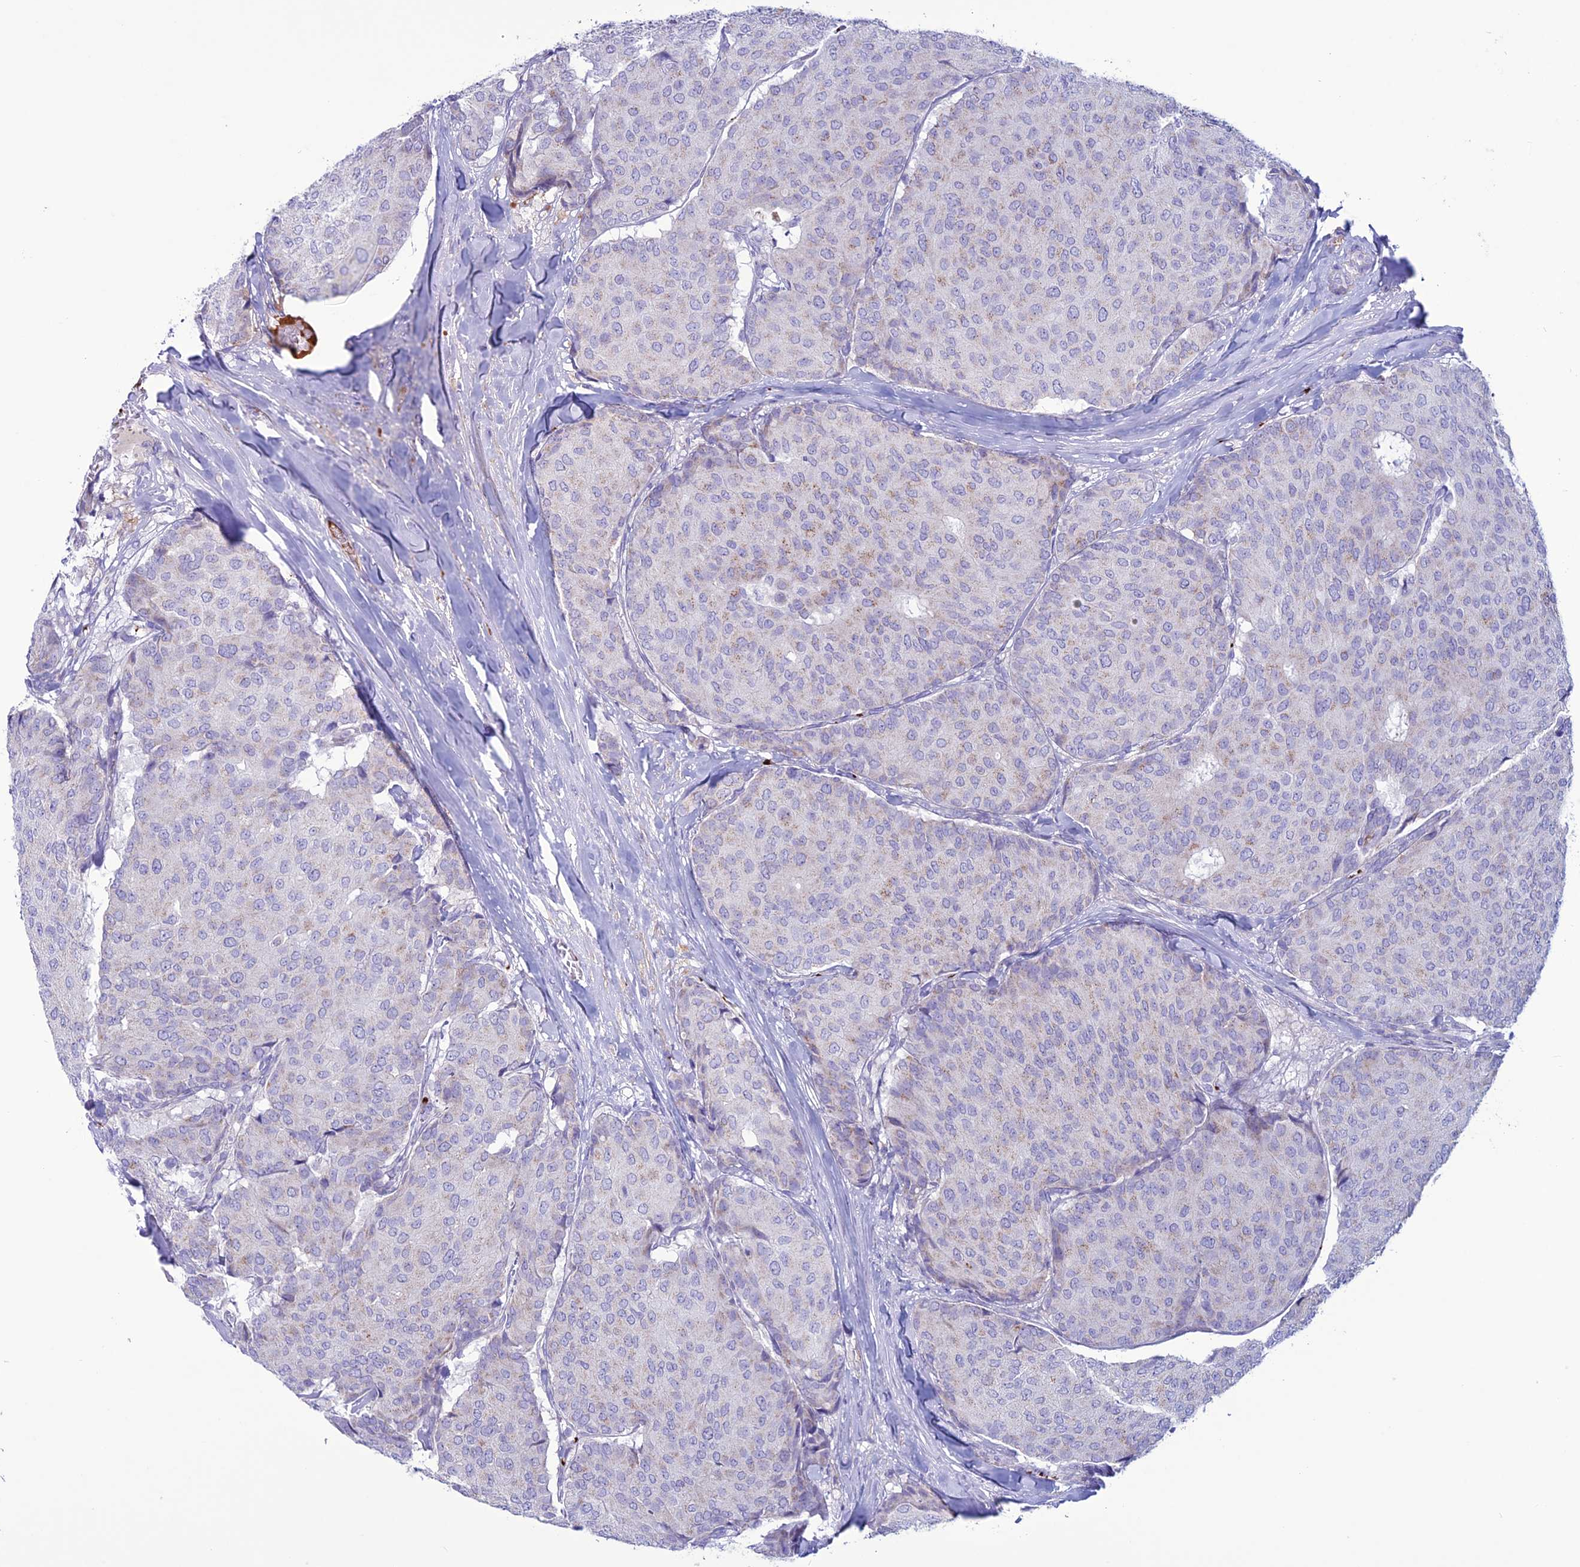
{"staining": {"intensity": "weak", "quantity": "25%-75%", "location": "cytoplasmic/membranous"}, "tissue": "breast cancer", "cell_type": "Tumor cells", "image_type": "cancer", "snomed": [{"axis": "morphology", "description": "Duct carcinoma"}, {"axis": "topography", "description": "Breast"}], "caption": "Breast cancer stained with IHC shows weak cytoplasmic/membranous expression in approximately 25%-75% of tumor cells.", "gene": "C21orf140", "patient": {"sex": "female", "age": 75}}